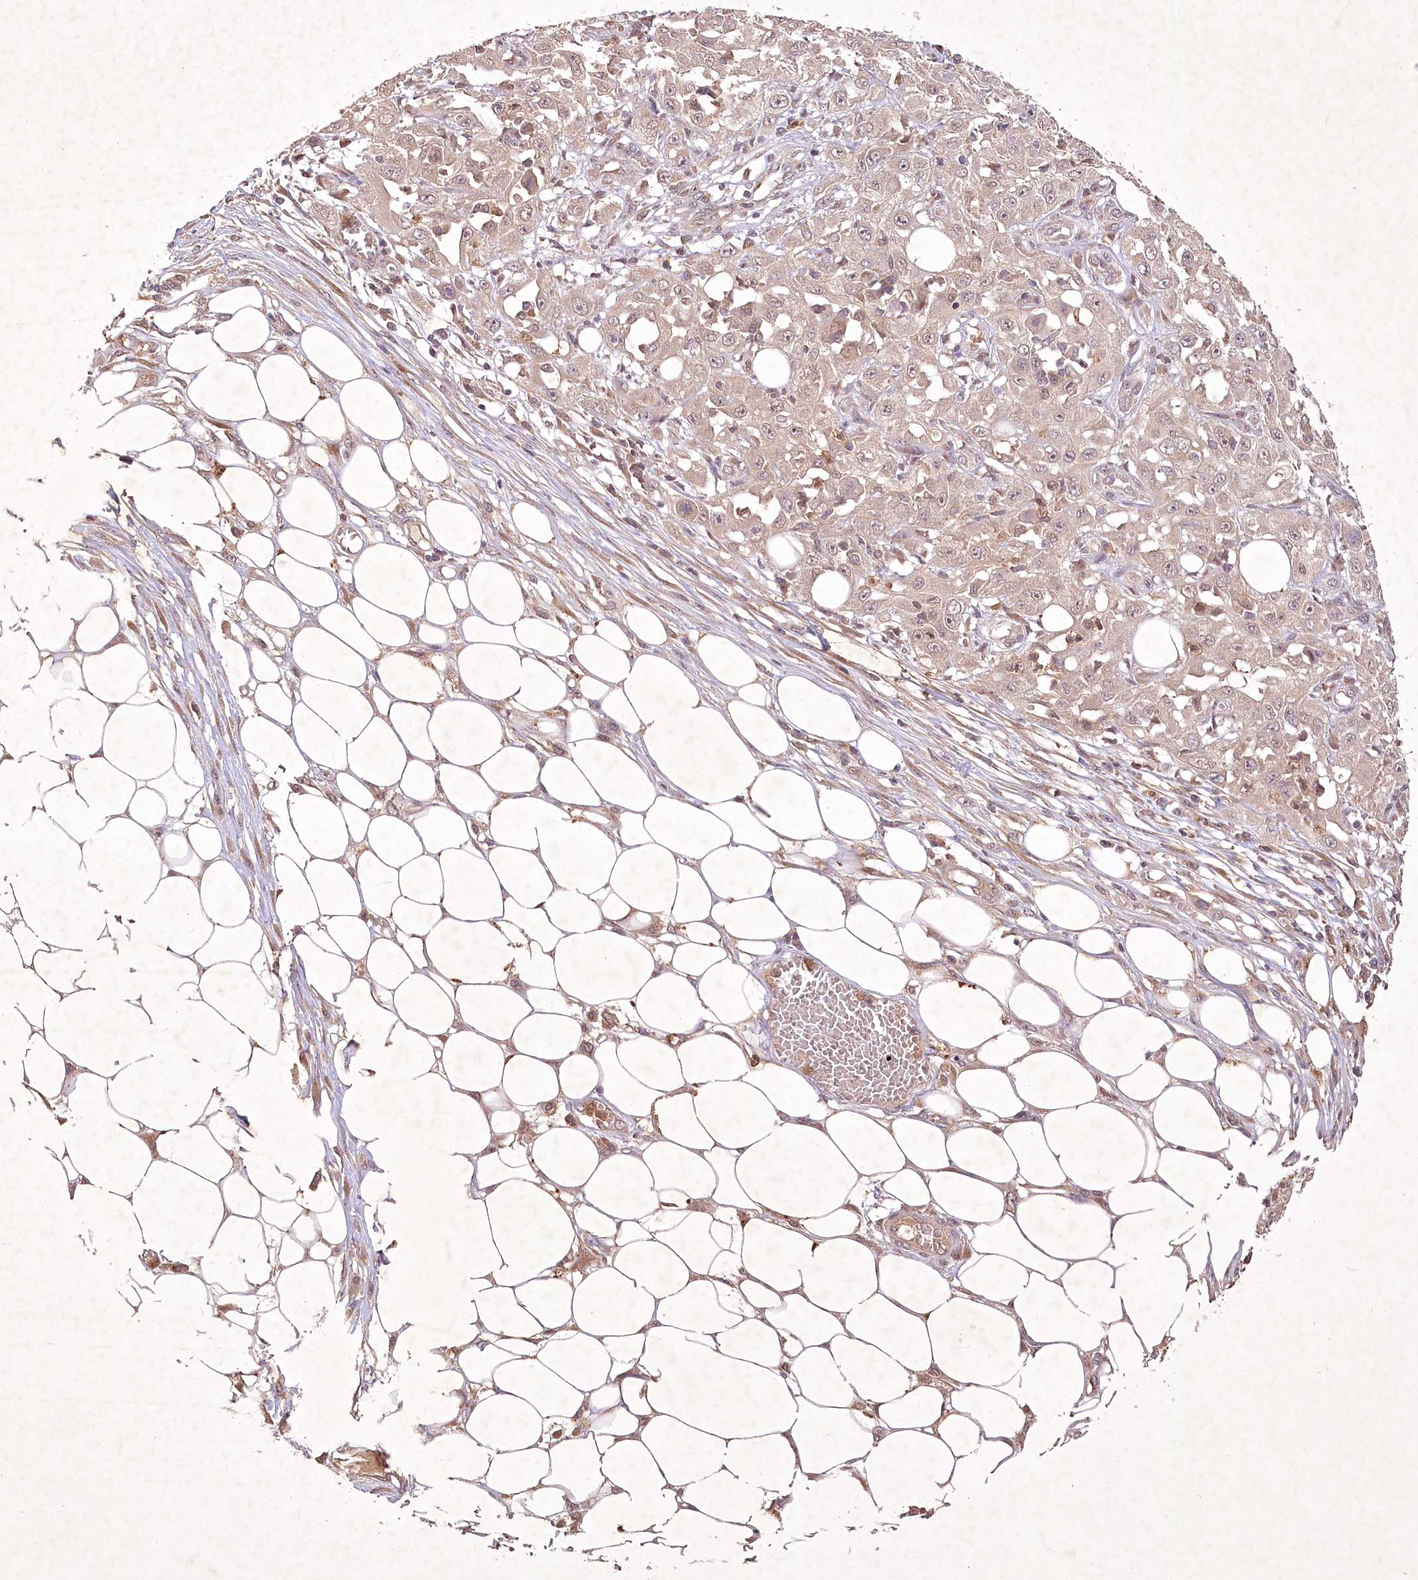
{"staining": {"intensity": "weak", "quantity": "<25%", "location": "cytoplasmic/membranous"}, "tissue": "skin cancer", "cell_type": "Tumor cells", "image_type": "cancer", "snomed": [{"axis": "morphology", "description": "Squamous cell carcinoma, NOS"}, {"axis": "morphology", "description": "Squamous cell carcinoma, metastatic, NOS"}, {"axis": "topography", "description": "Skin"}, {"axis": "topography", "description": "Lymph node"}], "caption": "IHC of skin cancer (squamous cell carcinoma) reveals no positivity in tumor cells.", "gene": "IRAK1BP1", "patient": {"sex": "male", "age": 75}}